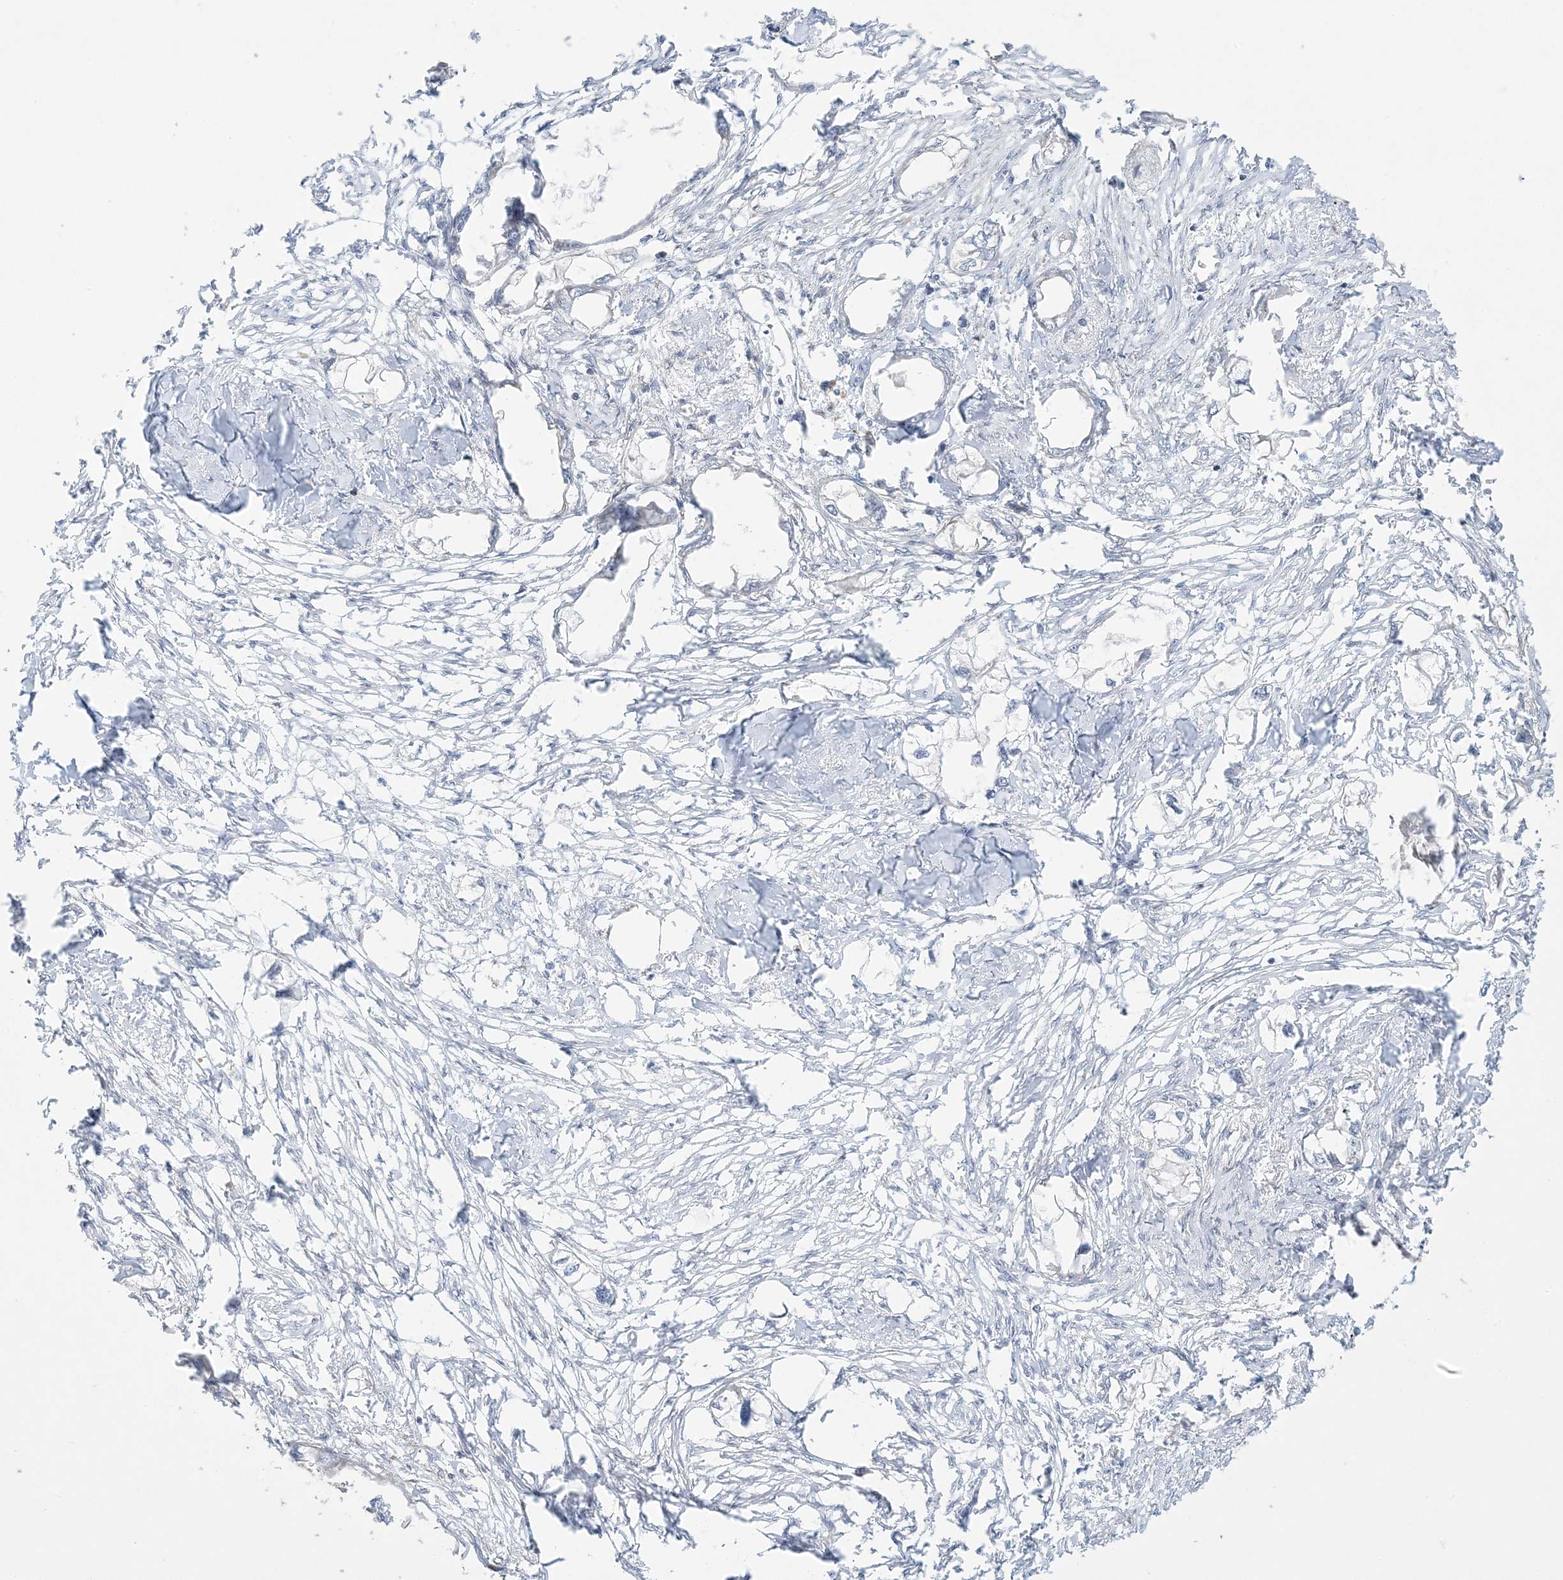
{"staining": {"intensity": "negative", "quantity": "none", "location": "none"}, "tissue": "endometrial cancer", "cell_type": "Tumor cells", "image_type": "cancer", "snomed": [{"axis": "morphology", "description": "Adenocarcinoma, NOS"}, {"axis": "morphology", "description": "Adenocarcinoma, metastatic, NOS"}, {"axis": "topography", "description": "Adipose tissue"}, {"axis": "topography", "description": "Endometrium"}], "caption": "DAB (3,3'-diaminobenzidine) immunohistochemical staining of endometrial cancer (metastatic adenocarcinoma) reveals no significant staining in tumor cells.", "gene": "SLAMF9", "patient": {"sex": "female", "age": 67}}